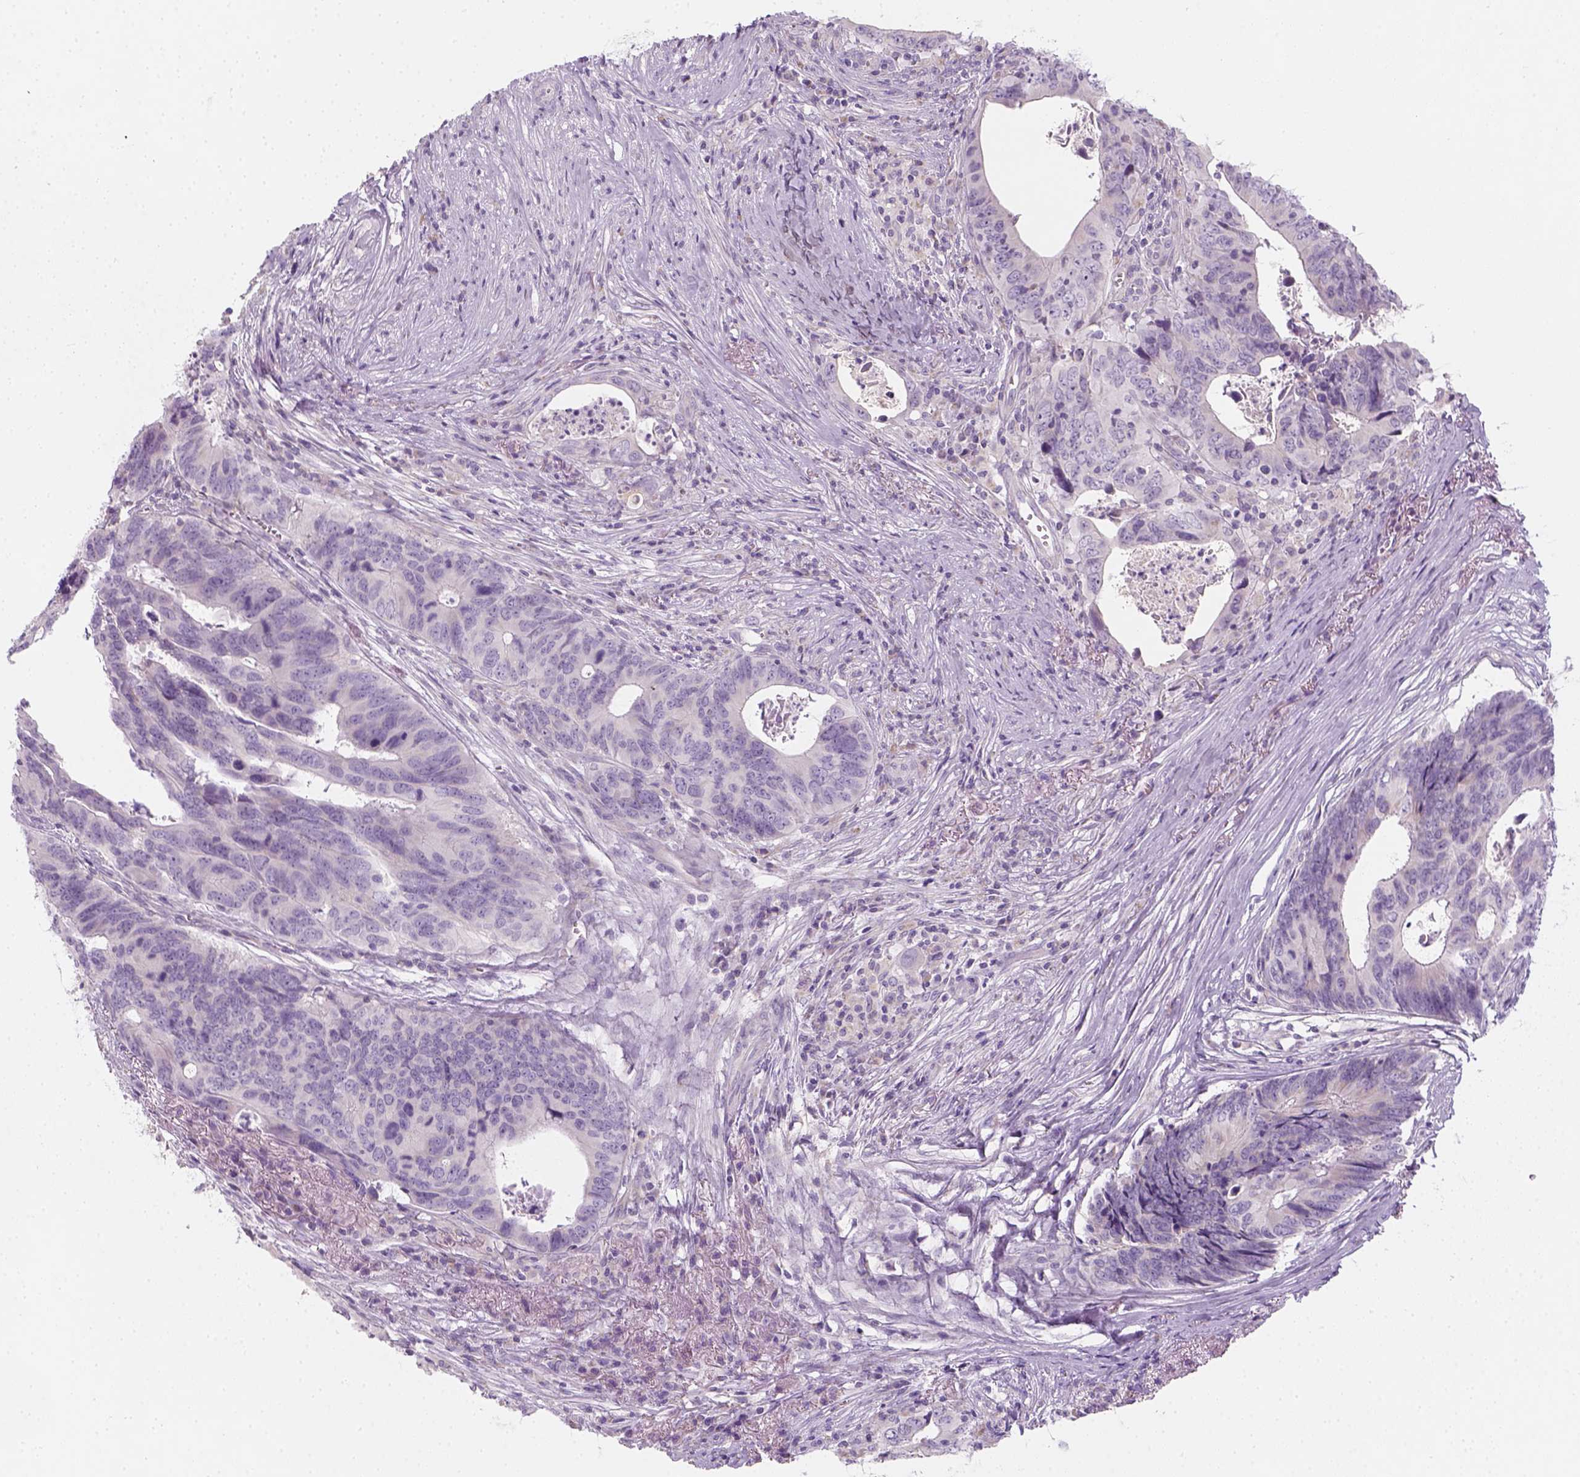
{"staining": {"intensity": "negative", "quantity": "none", "location": "none"}, "tissue": "colorectal cancer", "cell_type": "Tumor cells", "image_type": "cancer", "snomed": [{"axis": "morphology", "description": "Adenocarcinoma, NOS"}, {"axis": "topography", "description": "Colon"}], "caption": "Tumor cells are negative for protein expression in human colorectal adenocarcinoma. Nuclei are stained in blue.", "gene": "AWAT2", "patient": {"sex": "female", "age": 82}}